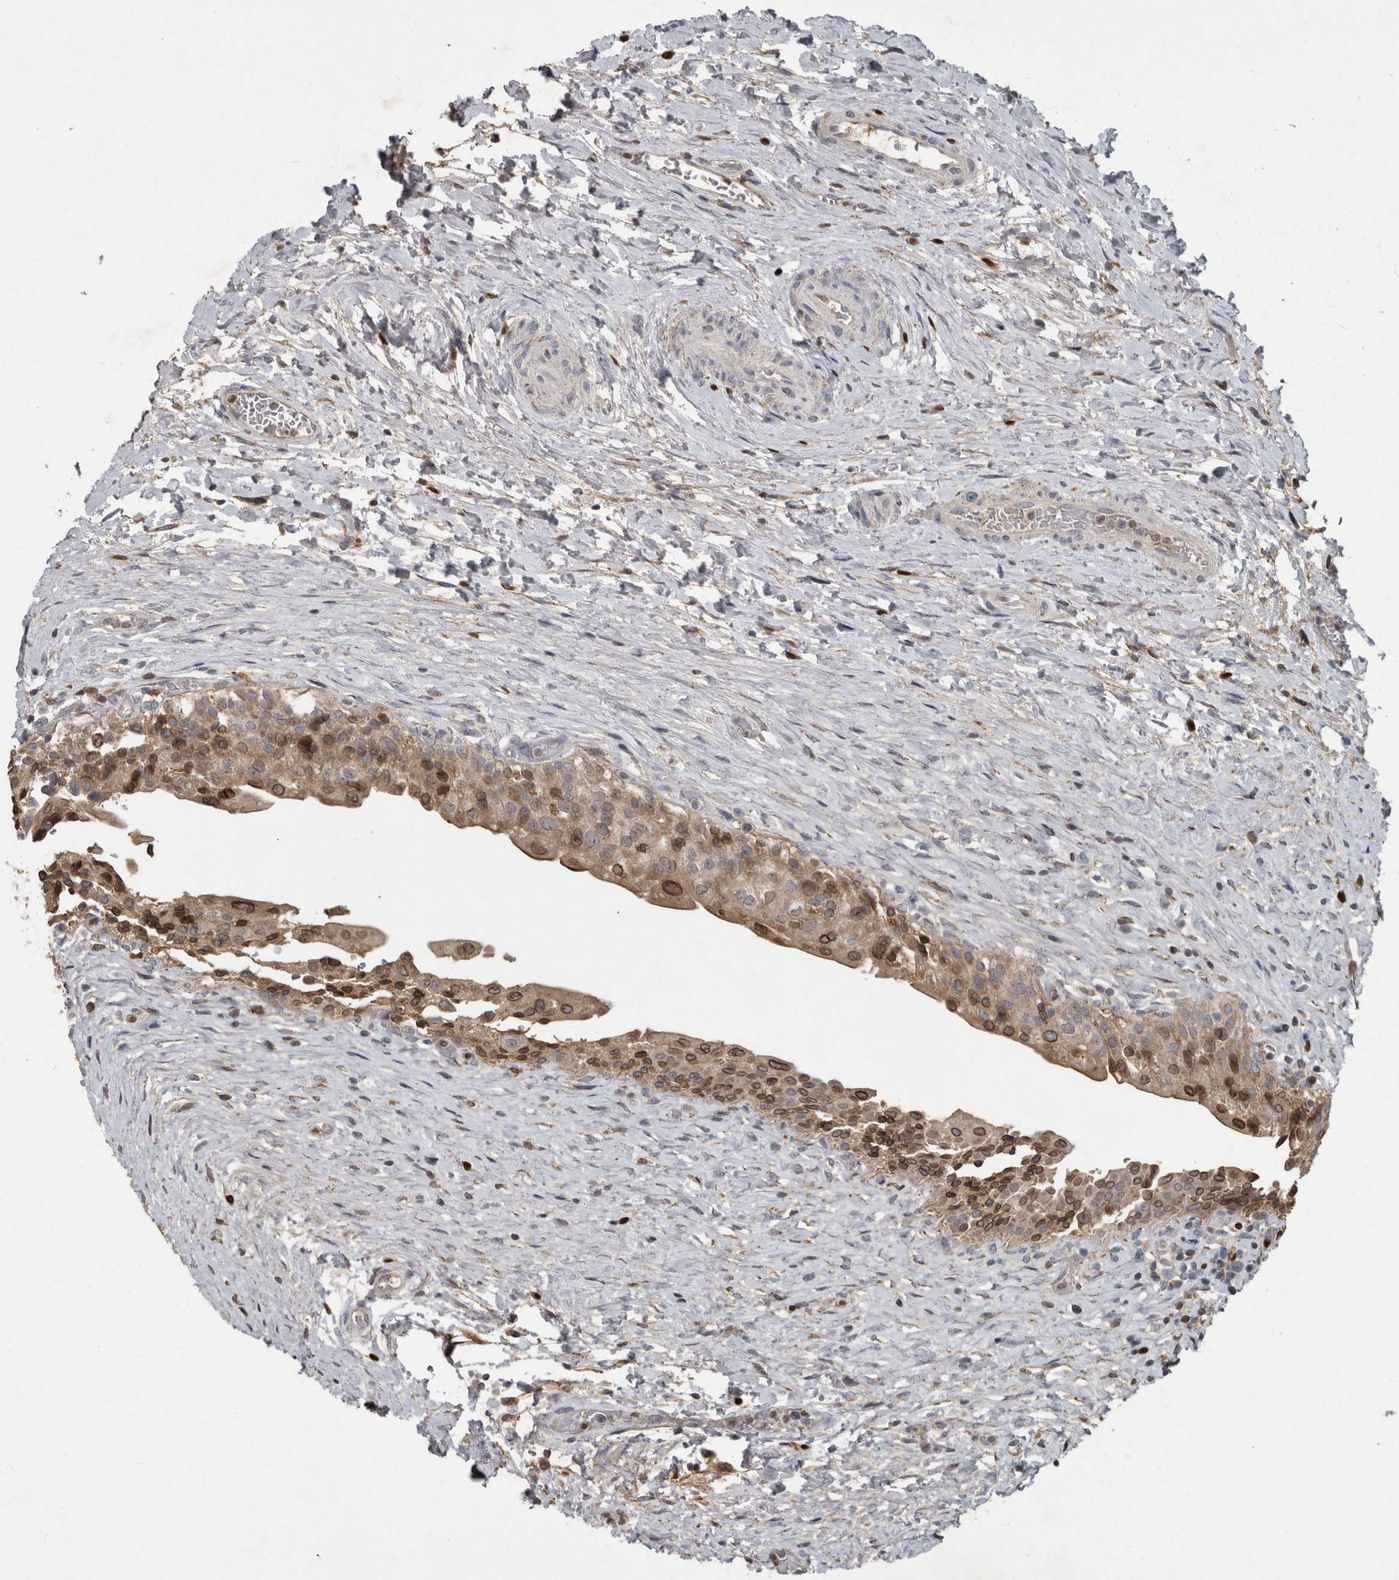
{"staining": {"intensity": "moderate", "quantity": "25%-75%", "location": "cytoplasmic/membranous,nuclear"}, "tissue": "urinary bladder", "cell_type": "Urothelial cells", "image_type": "normal", "snomed": [{"axis": "morphology", "description": "Normal tissue, NOS"}, {"axis": "topography", "description": "Urinary bladder"}], "caption": "About 25%-75% of urothelial cells in benign urinary bladder reveal moderate cytoplasmic/membranous,nuclear protein expression as visualized by brown immunohistochemical staining.", "gene": "PPP1R3C", "patient": {"sex": "male", "age": 74}}